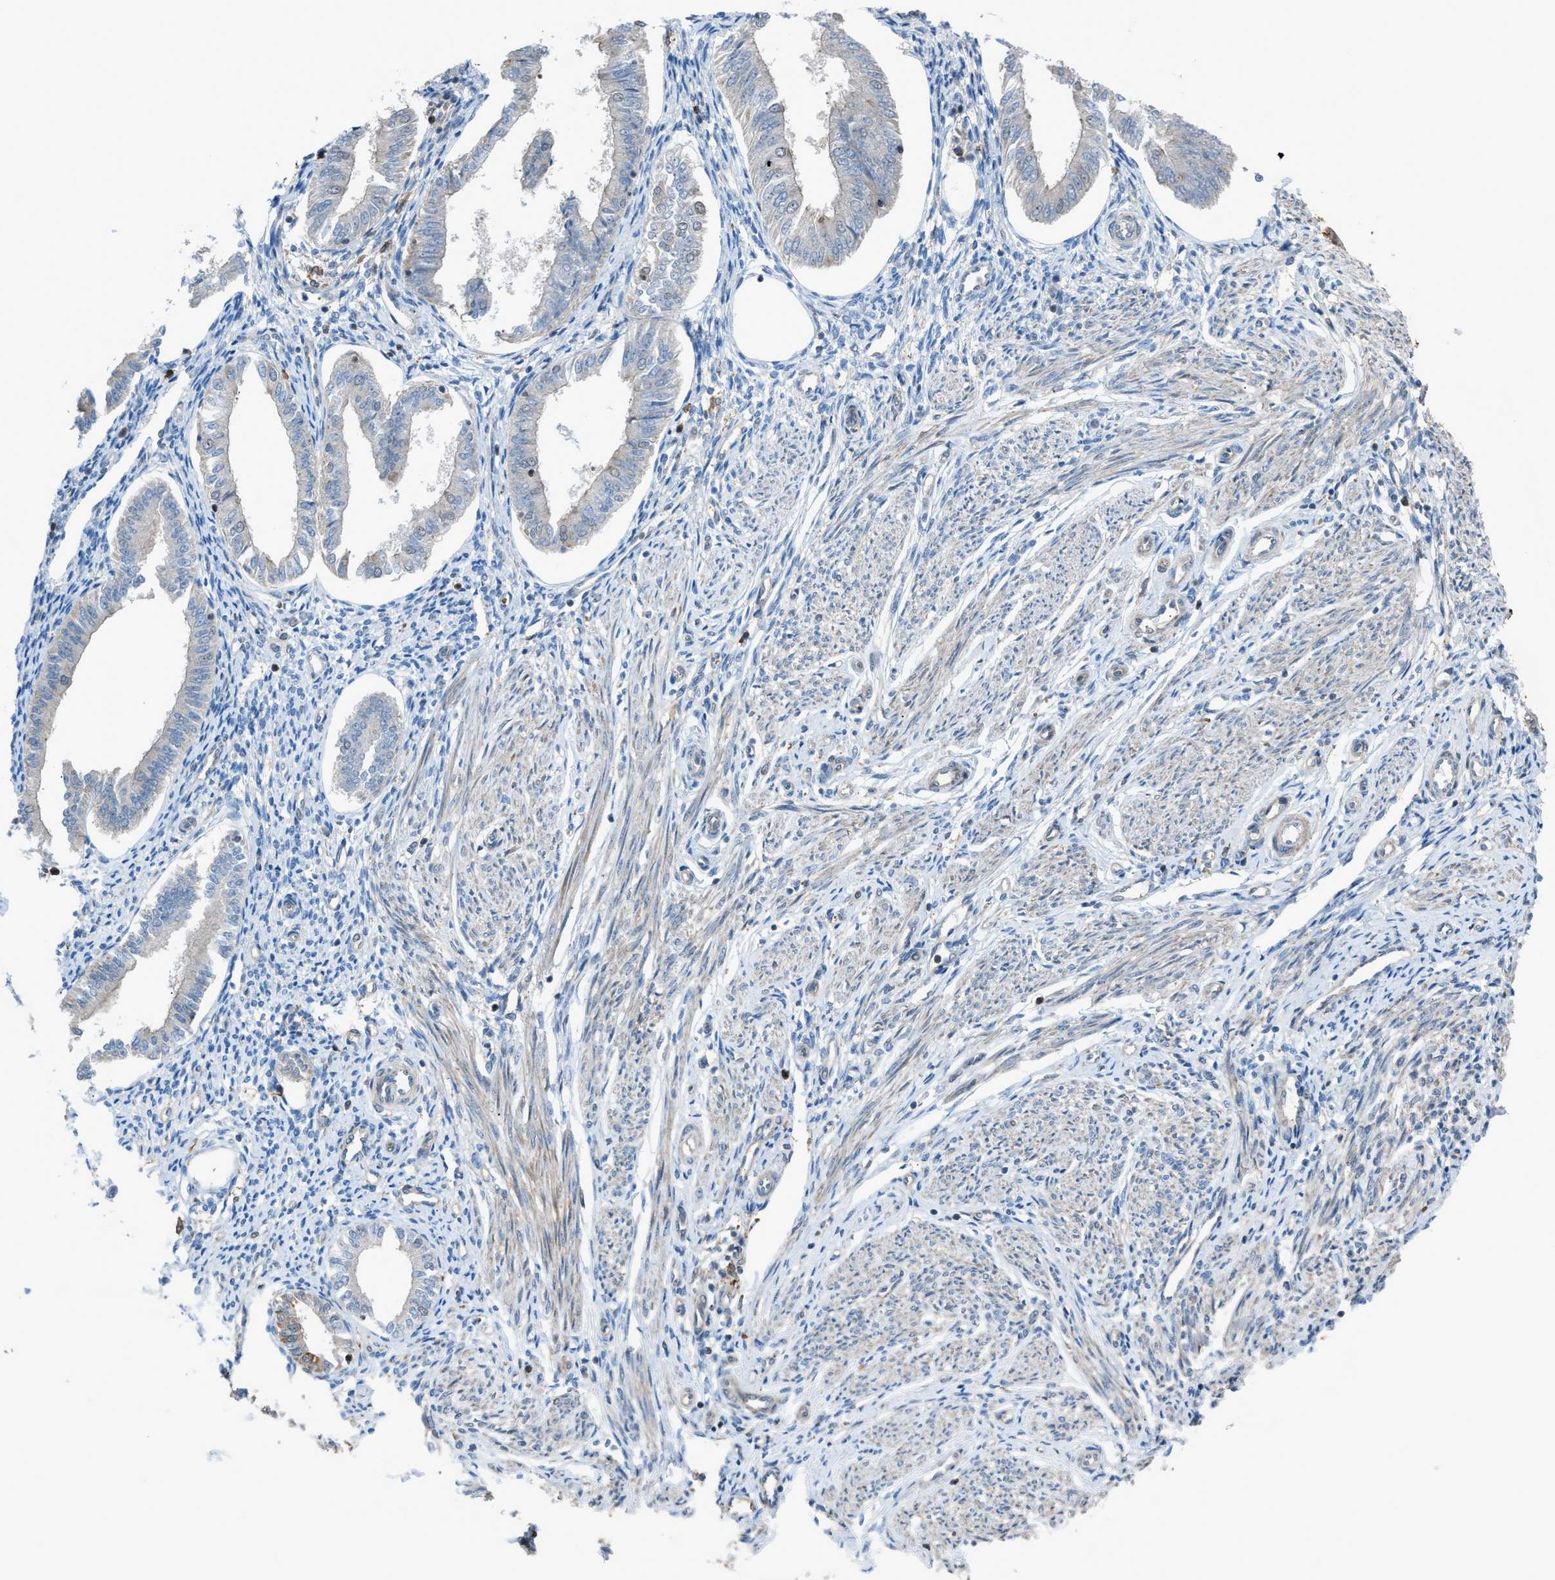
{"staining": {"intensity": "negative", "quantity": "none", "location": "none"}, "tissue": "endometrium", "cell_type": "Cells in endometrial stroma", "image_type": "normal", "snomed": [{"axis": "morphology", "description": "Normal tissue, NOS"}, {"axis": "topography", "description": "Endometrium"}], "caption": "Protein analysis of unremarkable endometrium demonstrates no significant positivity in cells in endometrial stroma.", "gene": "DYRK1A", "patient": {"sex": "female", "age": 50}}